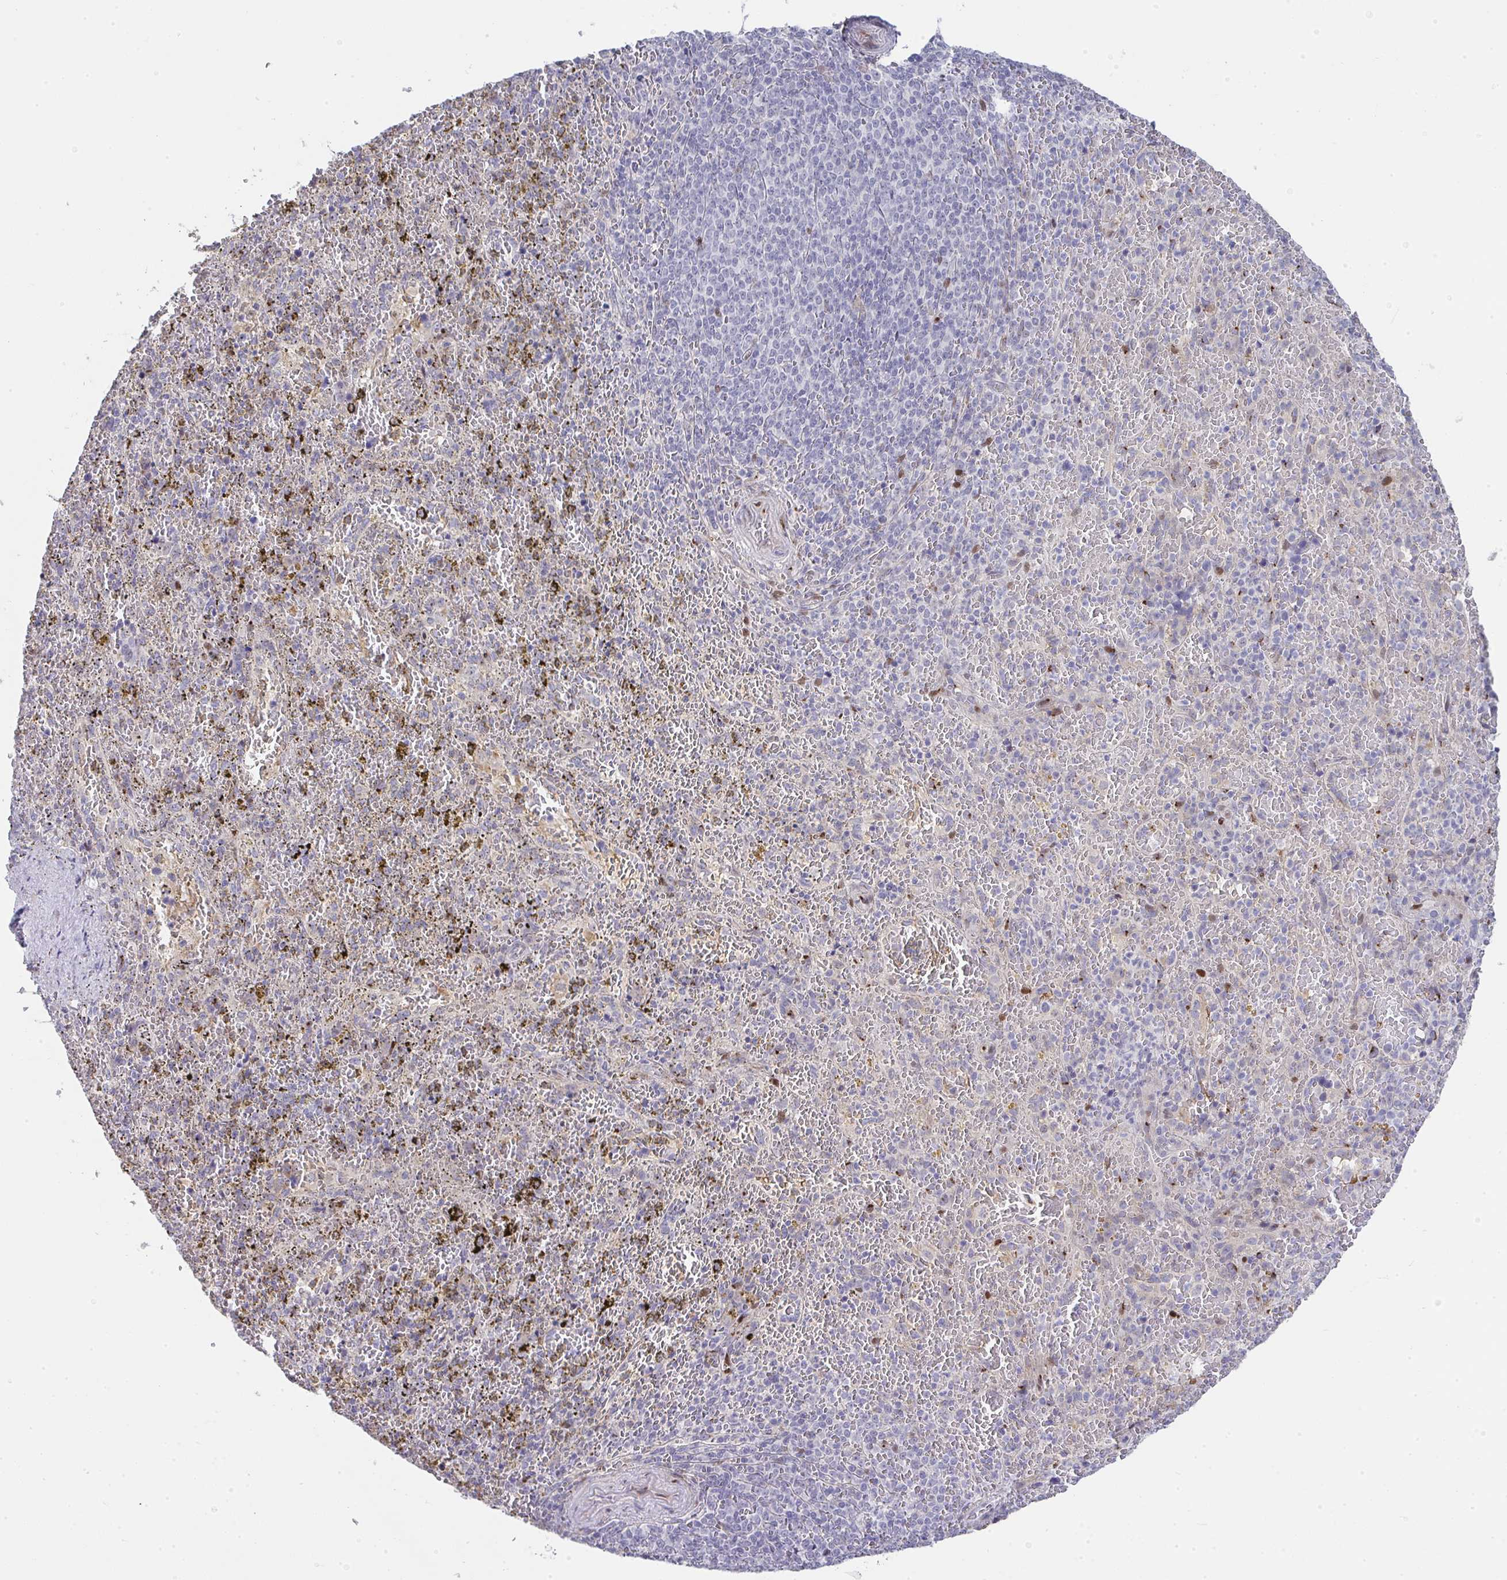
{"staining": {"intensity": "moderate", "quantity": "<25%", "location": "nuclear"}, "tissue": "spleen", "cell_type": "Cells in red pulp", "image_type": "normal", "snomed": [{"axis": "morphology", "description": "Normal tissue, NOS"}, {"axis": "topography", "description": "Spleen"}], "caption": "High-magnification brightfield microscopy of unremarkable spleen stained with DAB (3,3'-diaminobenzidine) (brown) and counterstained with hematoxylin (blue). cells in red pulp exhibit moderate nuclear positivity is seen in about<25% of cells.", "gene": "GALNT16", "patient": {"sex": "female", "age": 50}}